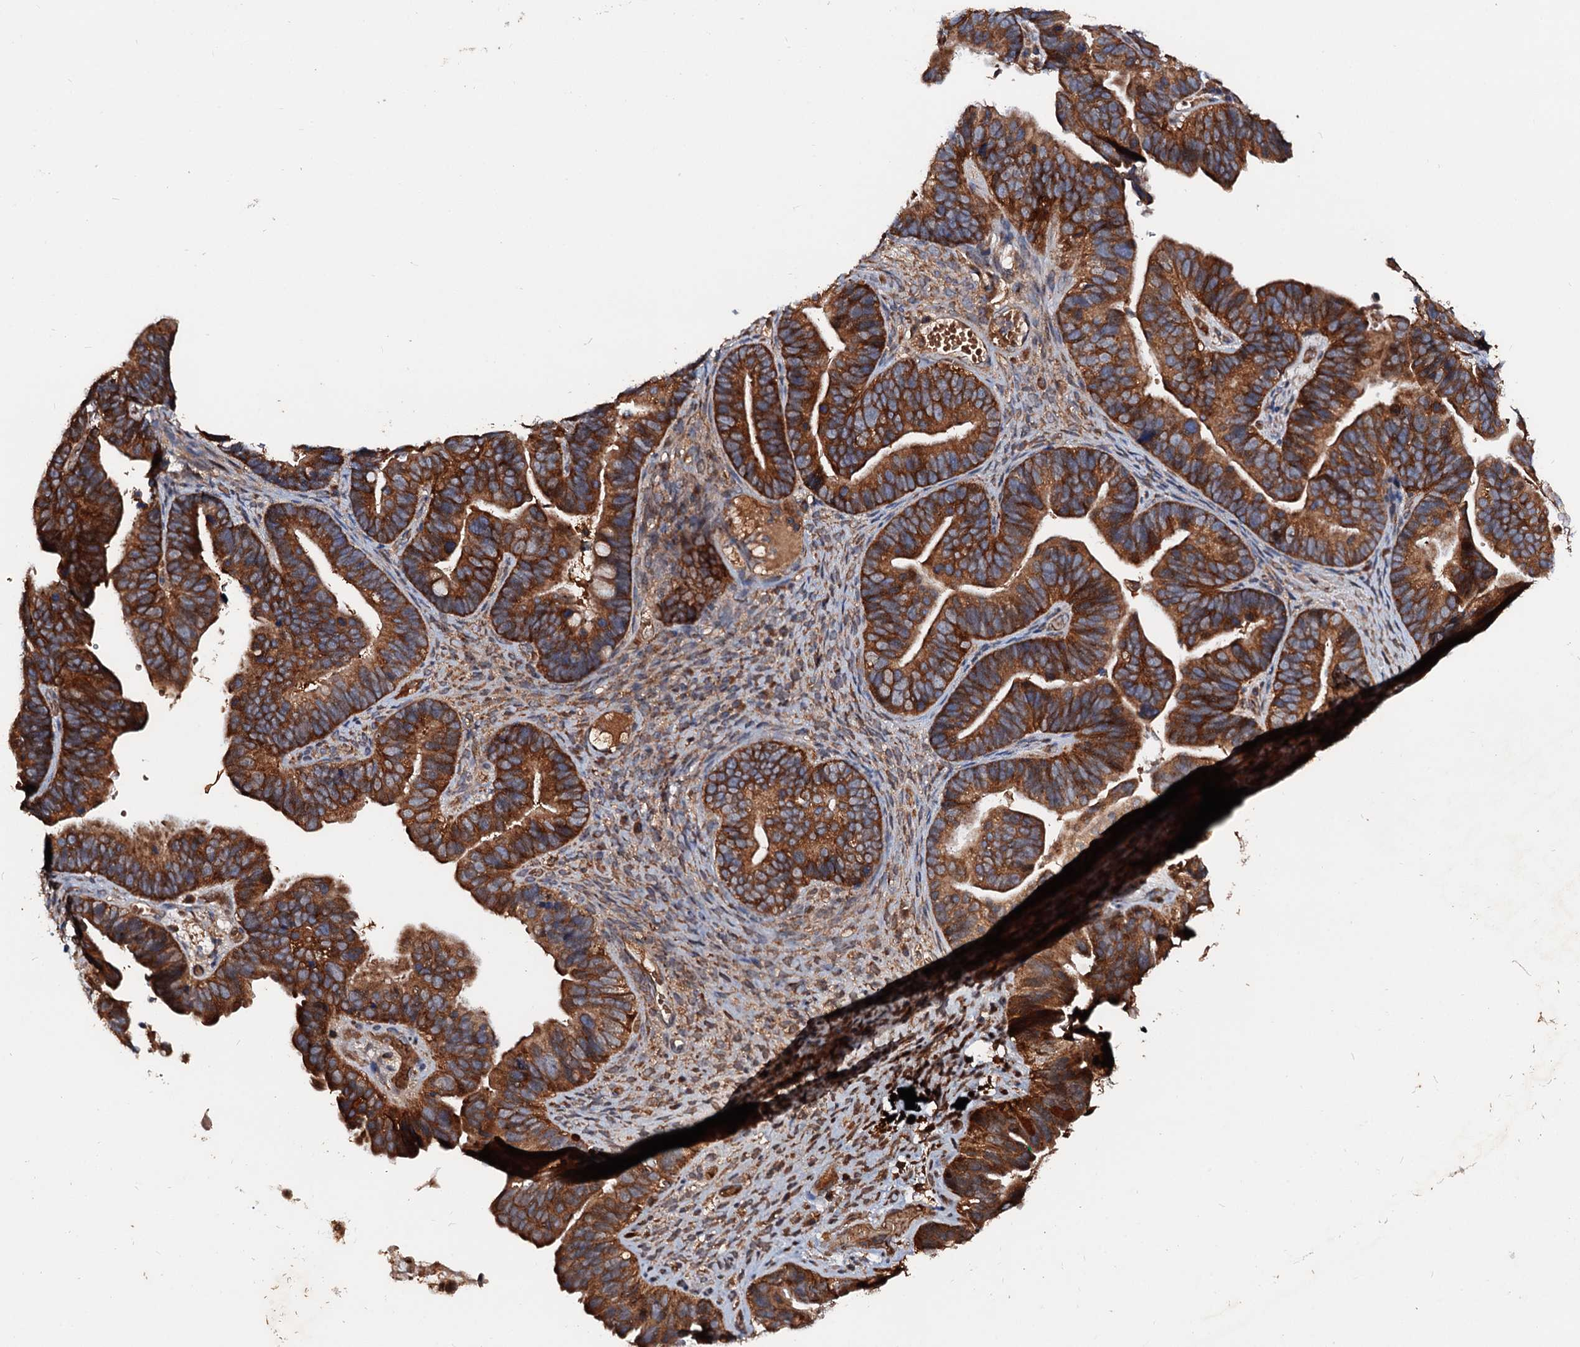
{"staining": {"intensity": "strong", "quantity": ">75%", "location": "cytoplasmic/membranous"}, "tissue": "ovarian cancer", "cell_type": "Tumor cells", "image_type": "cancer", "snomed": [{"axis": "morphology", "description": "Cystadenocarcinoma, serous, NOS"}, {"axis": "topography", "description": "Ovary"}], "caption": "Ovarian cancer (serous cystadenocarcinoma) stained with a brown dye exhibits strong cytoplasmic/membranous positive staining in approximately >75% of tumor cells.", "gene": "EXTL1", "patient": {"sex": "female", "age": 56}}